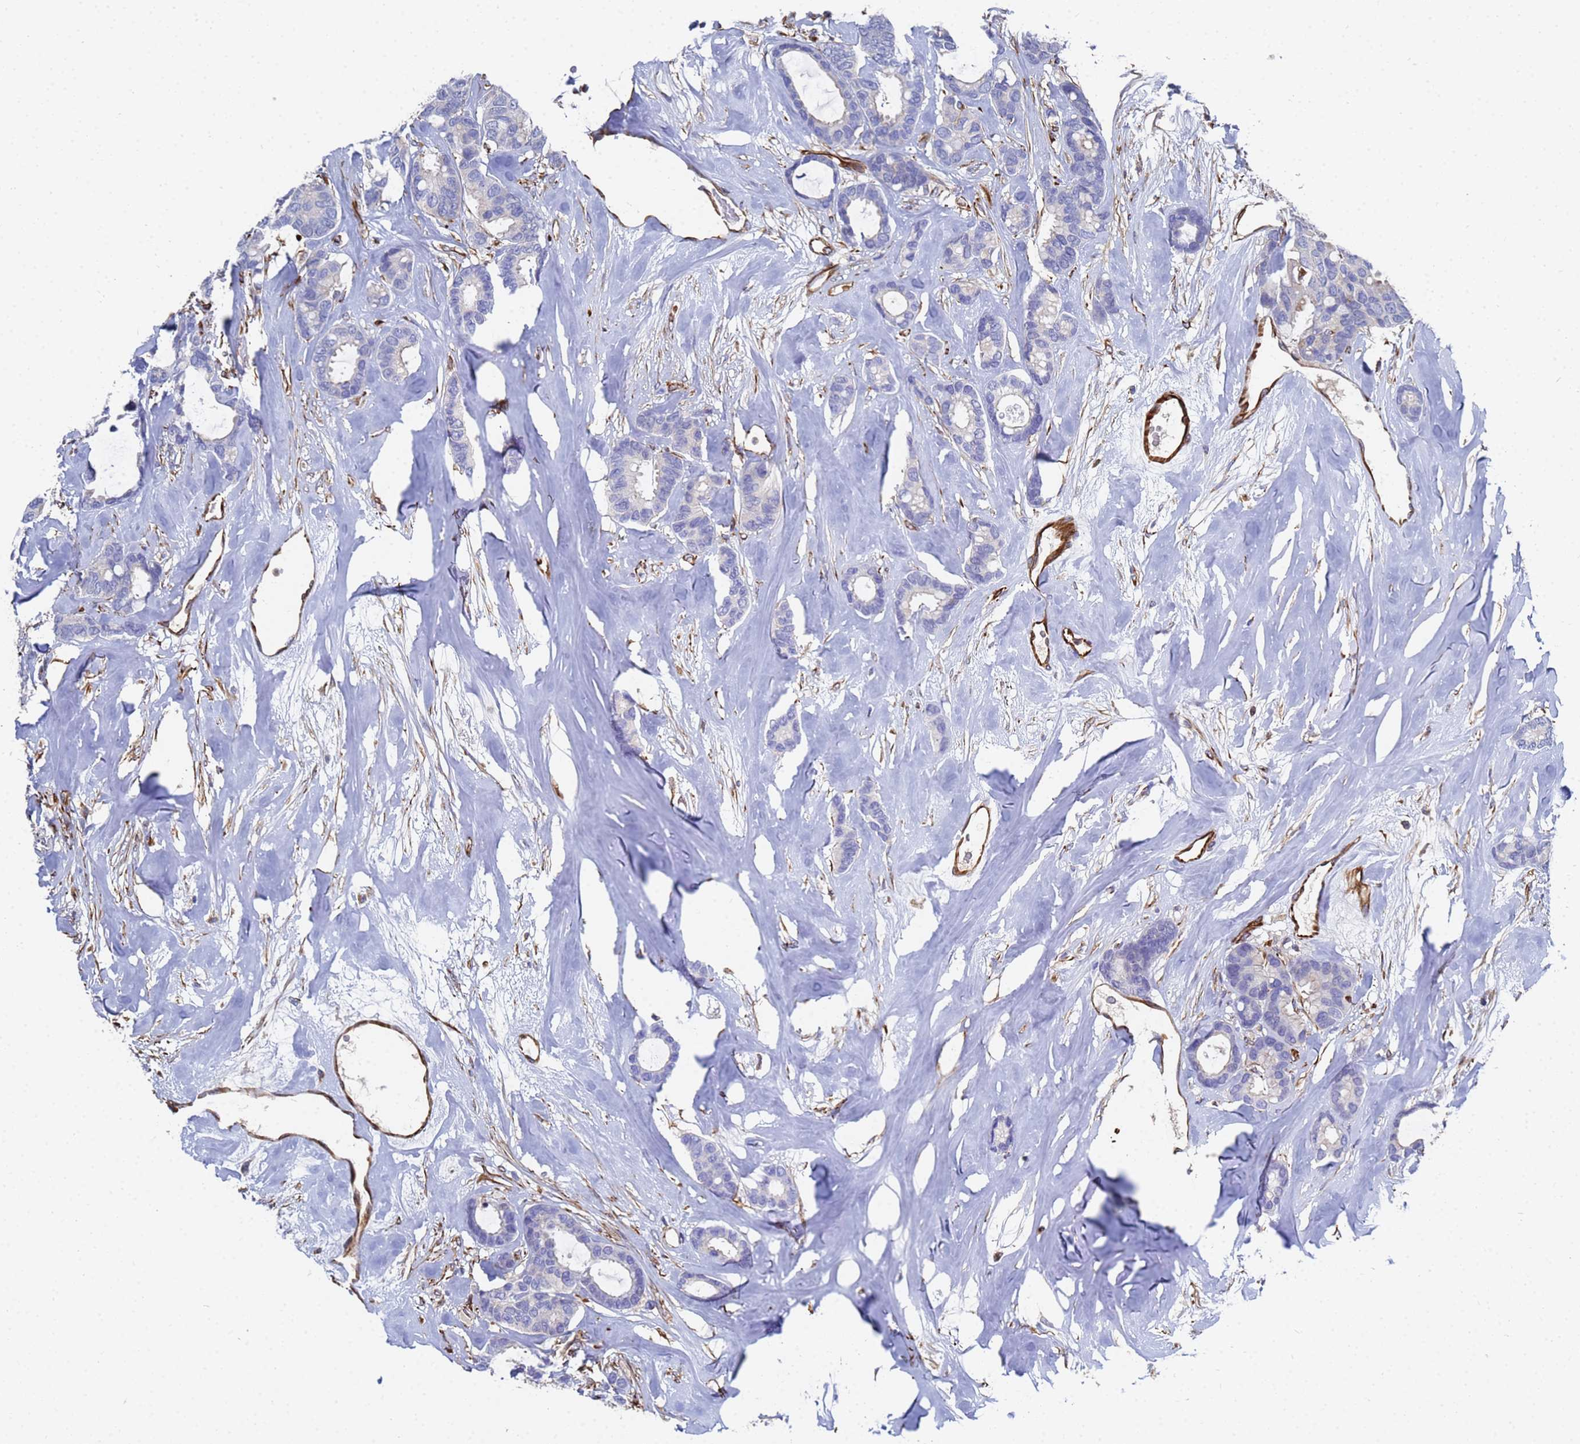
{"staining": {"intensity": "negative", "quantity": "none", "location": "none"}, "tissue": "breast cancer", "cell_type": "Tumor cells", "image_type": "cancer", "snomed": [{"axis": "morphology", "description": "Duct carcinoma"}, {"axis": "topography", "description": "Breast"}], "caption": "There is no significant expression in tumor cells of infiltrating ductal carcinoma (breast).", "gene": "SYT13", "patient": {"sex": "female", "age": 87}}